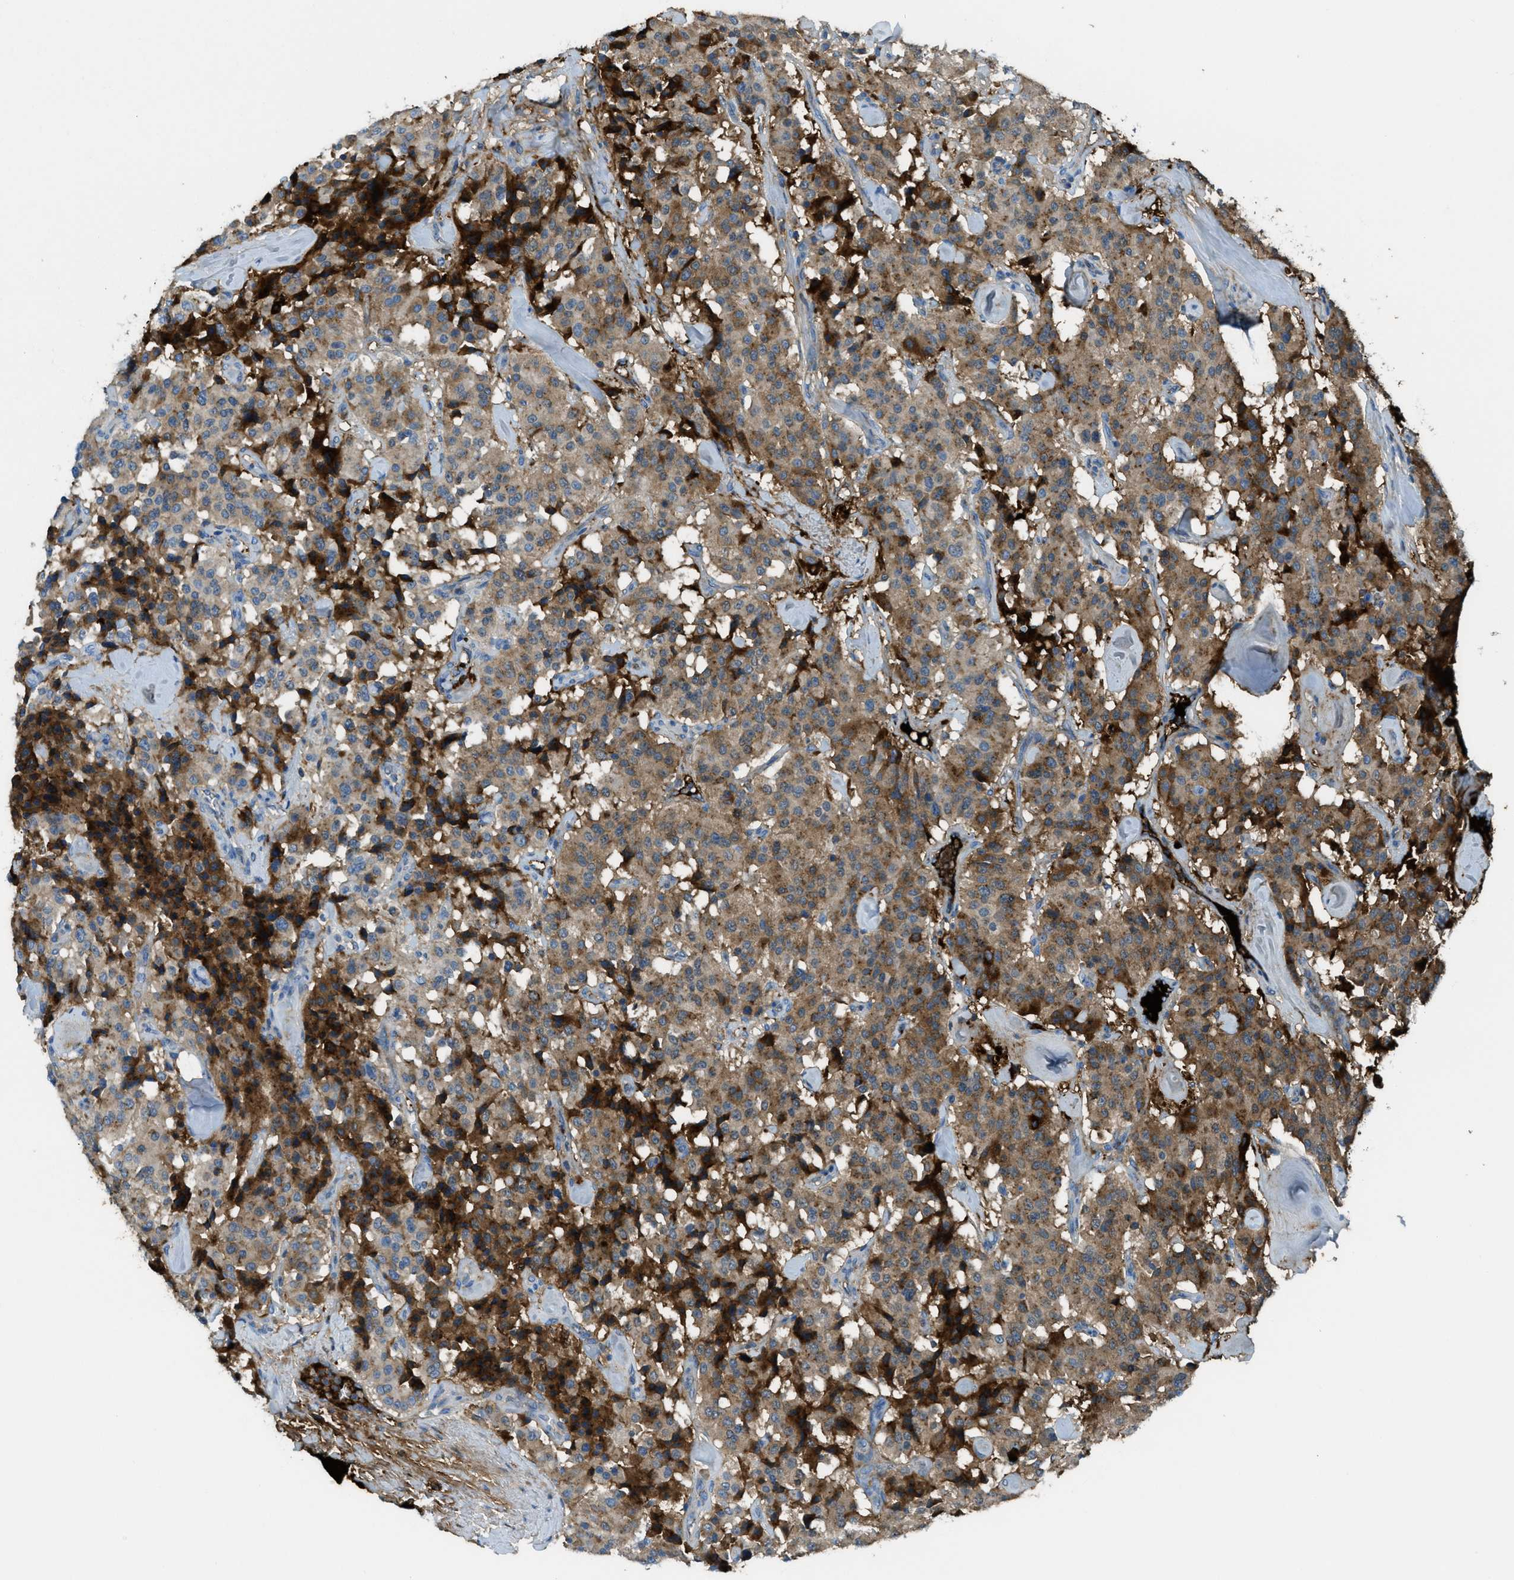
{"staining": {"intensity": "strong", "quantity": ">75%", "location": "cytoplasmic/membranous"}, "tissue": "carcinoid", "cell_type": "Tumor cells", "image_type": "cancer", "snomed": [{"axis": "morphology", "description": "Carcinoid, malignant, NOS"}, {"axis": "topography", "description": "Lung"}], "caption": "This histopathology image exhibits carcinoid stained with IHC to label a protein in brown. The cytoplasmic/membranous of tumor cells show strong positivity for the protein. Nuclei are counter-stained blue.", "gene": "TRIM59", "patient": {"sex": "male", "age": 30}}